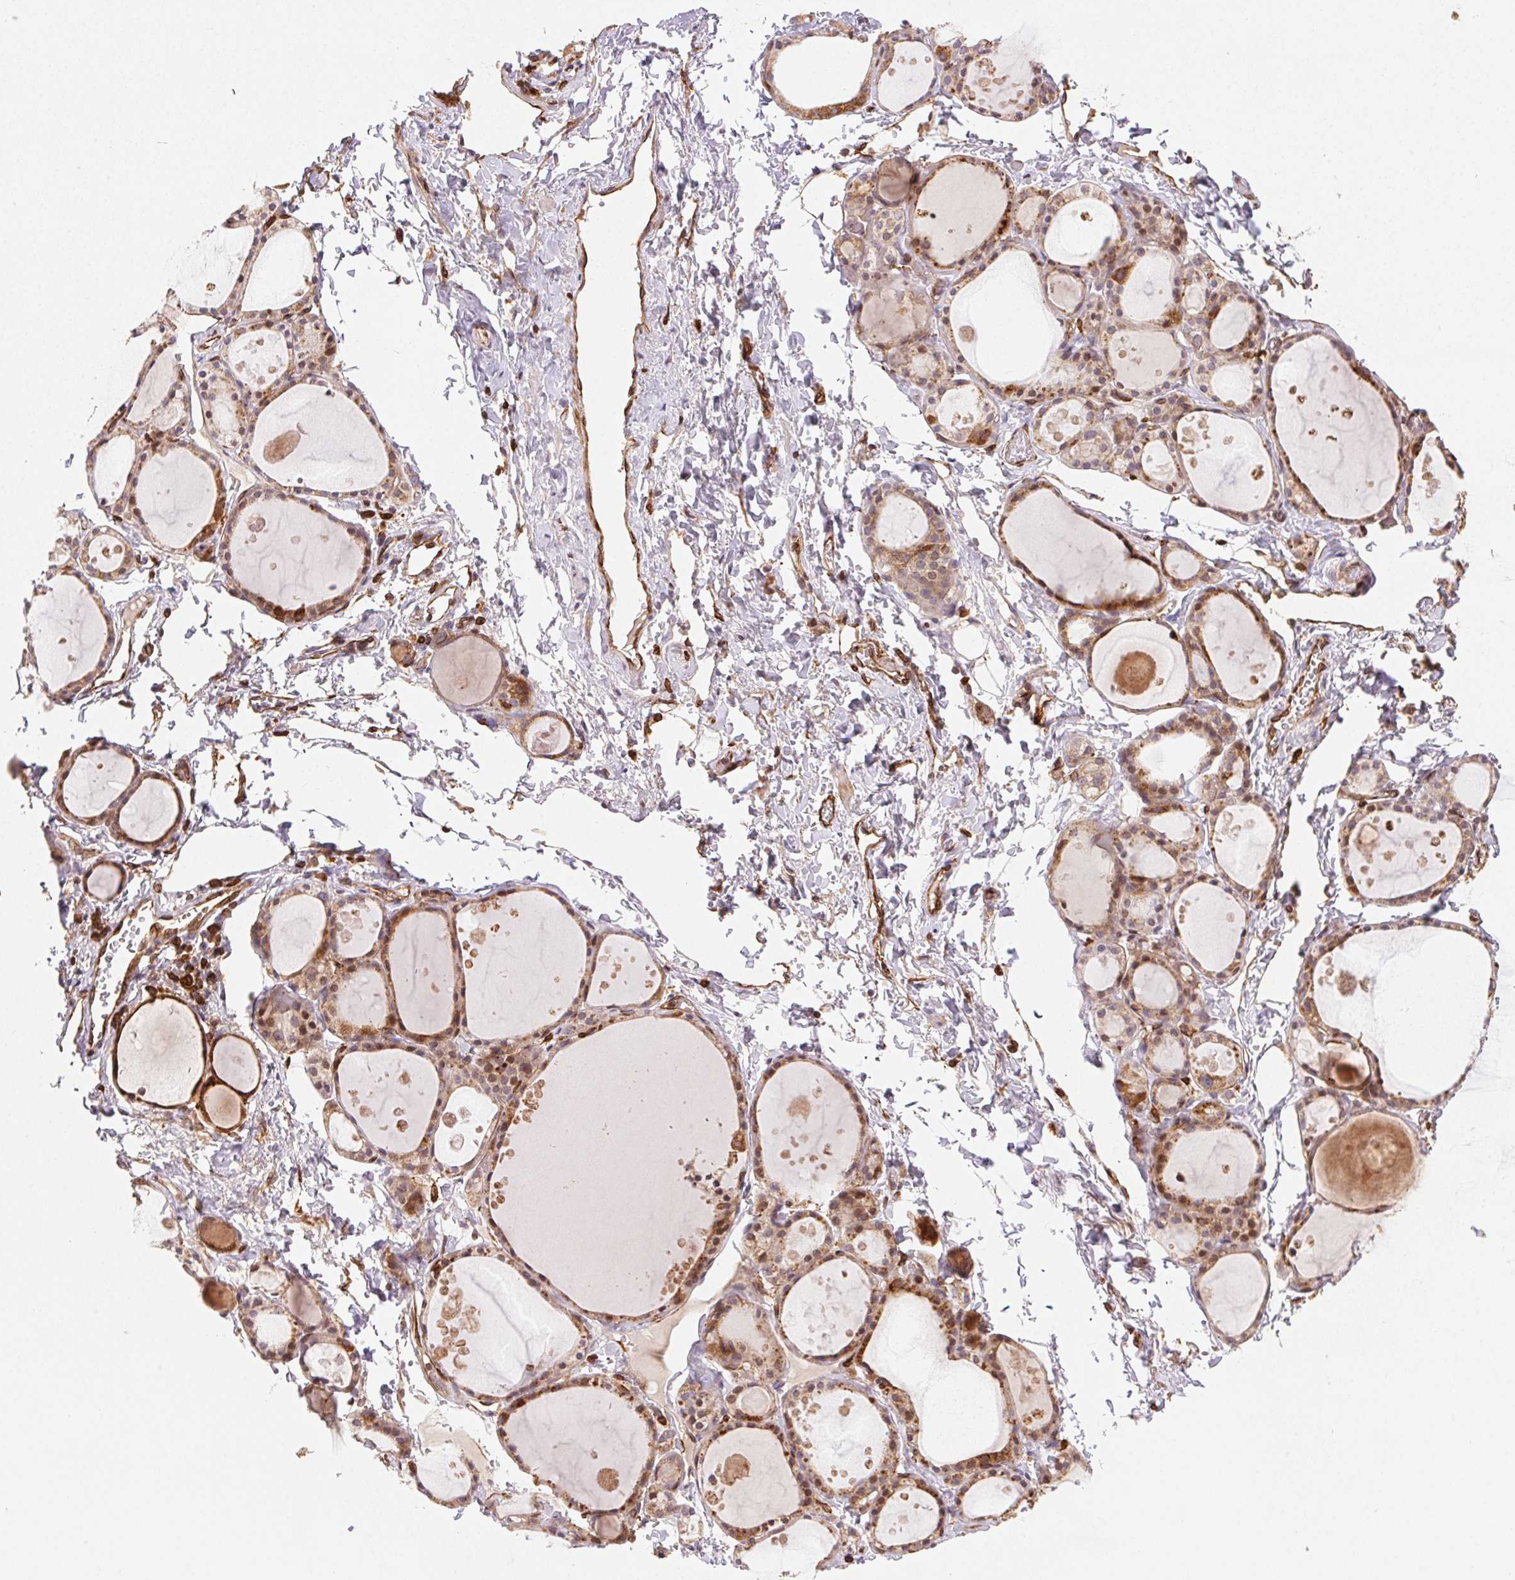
{"staining": {"intensity": "moderate", "quantity": ">75%", "location": "cytoplasmic/membranous"}, "tissue": "thyroid gland", "cell_type": "Glandular cells", "image_type": "normal", "snomed": [{"axis": "morphology", "description": "Normal tissue, NOS"}, {"axis": "topography", "description": "Thyroid gland"}], "caption": "Protein staining of normal thyroid gland shows moderate cytoplasmic/membranous staining in approximately >75% of glandular cells.", "gene": "RNASET2", "patient": {"sex": "male", "age": 68}}